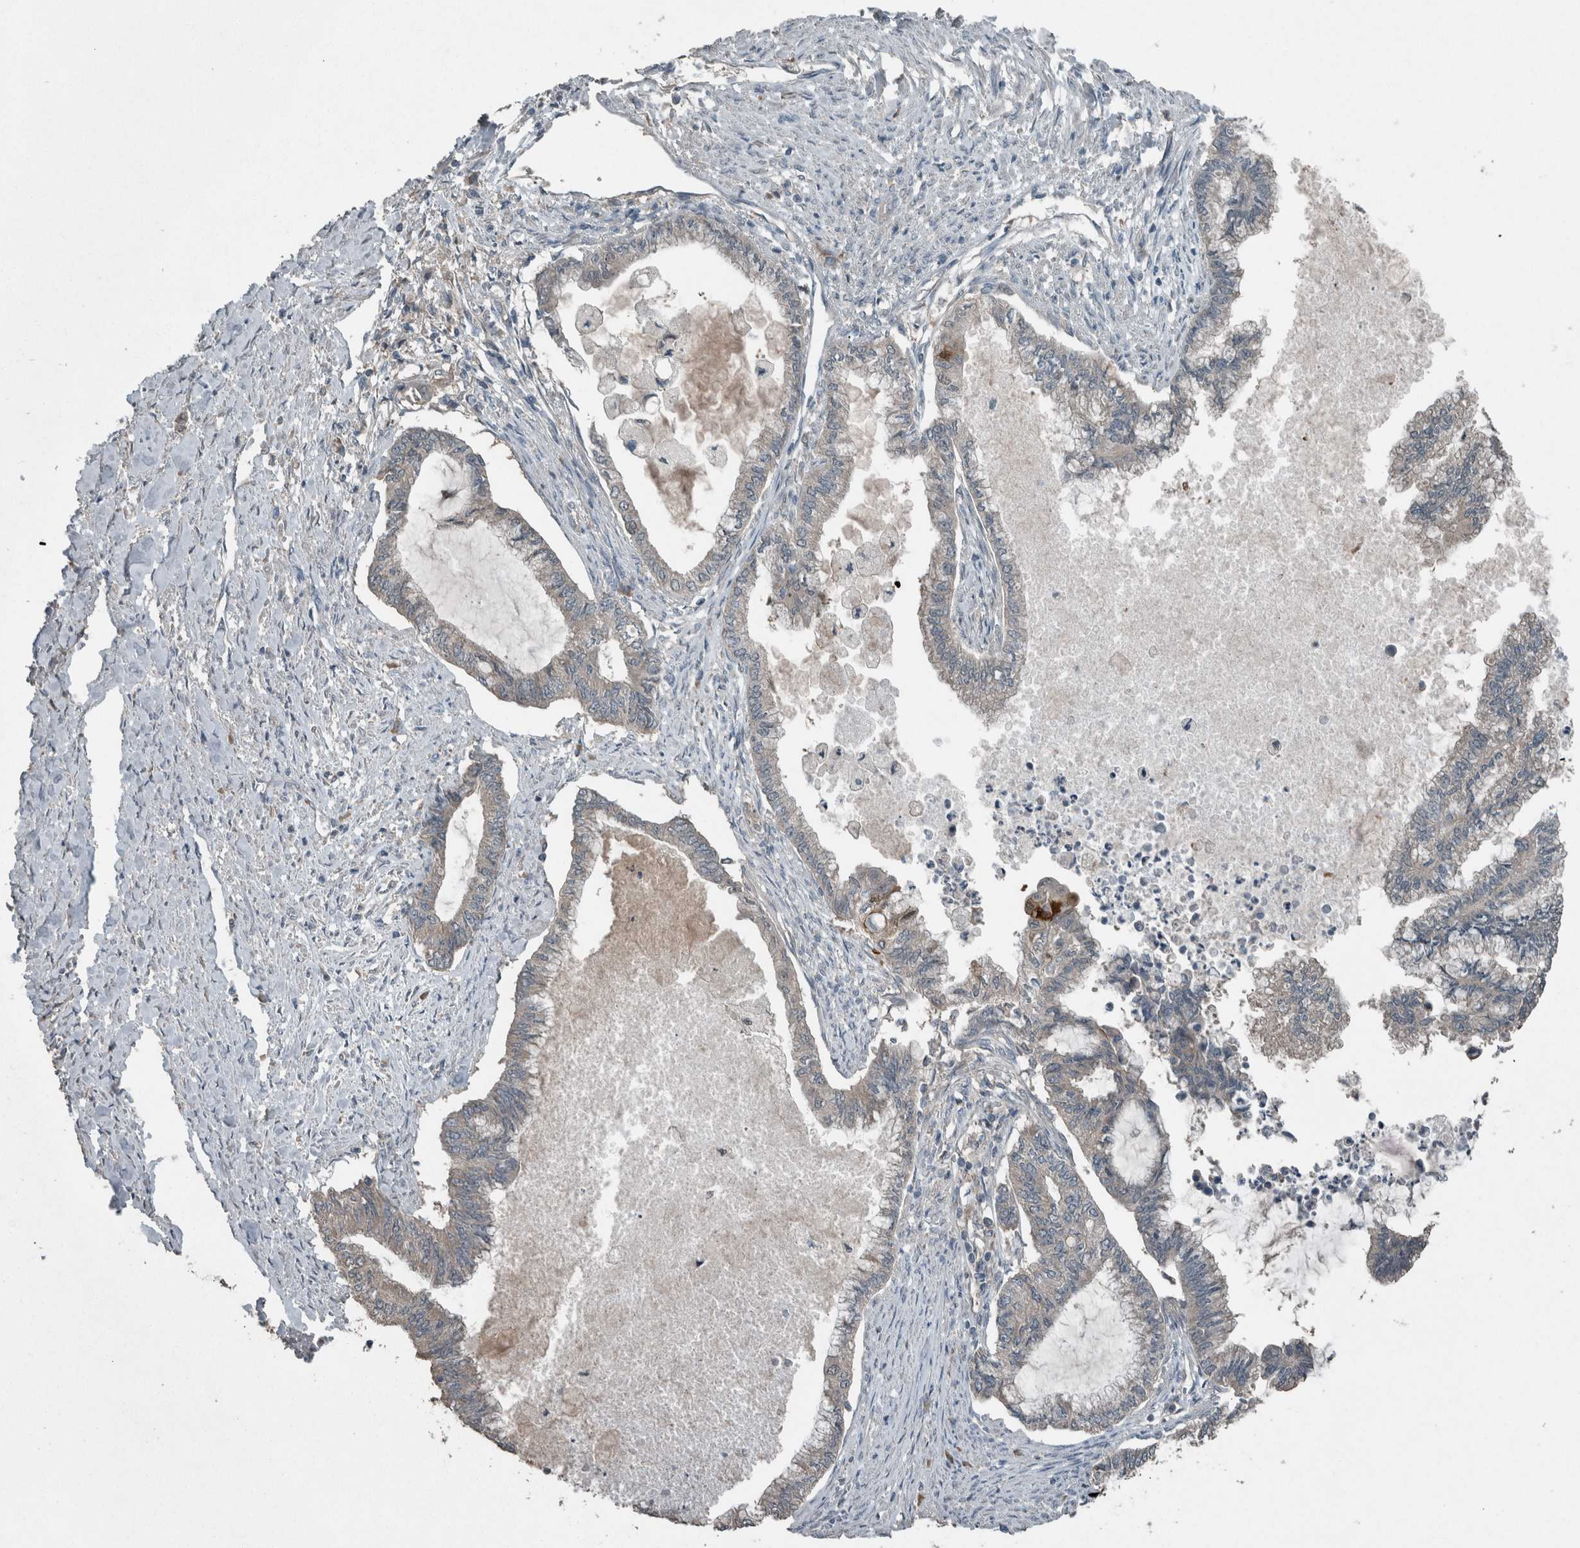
{"staining": {"intensity": "negative", "quantity": "none", "location": "none"}, "tissue": "endometrial cancer", "cell_type": "Tumor cells", "image_type": "cancer", "snomed": [{"axis": "morphology", "description": "Adenocarcinoma, NOS"}, {"axis": "topography", "description": "Endometrium"}], "caption": "This is an immunohistochemistry (IHC) image of human adenocarcinoma (endometrial). There is no staining in tumor cells.", "gene": "KNTC1", "patient": {"sex": "female", "age": 86}}